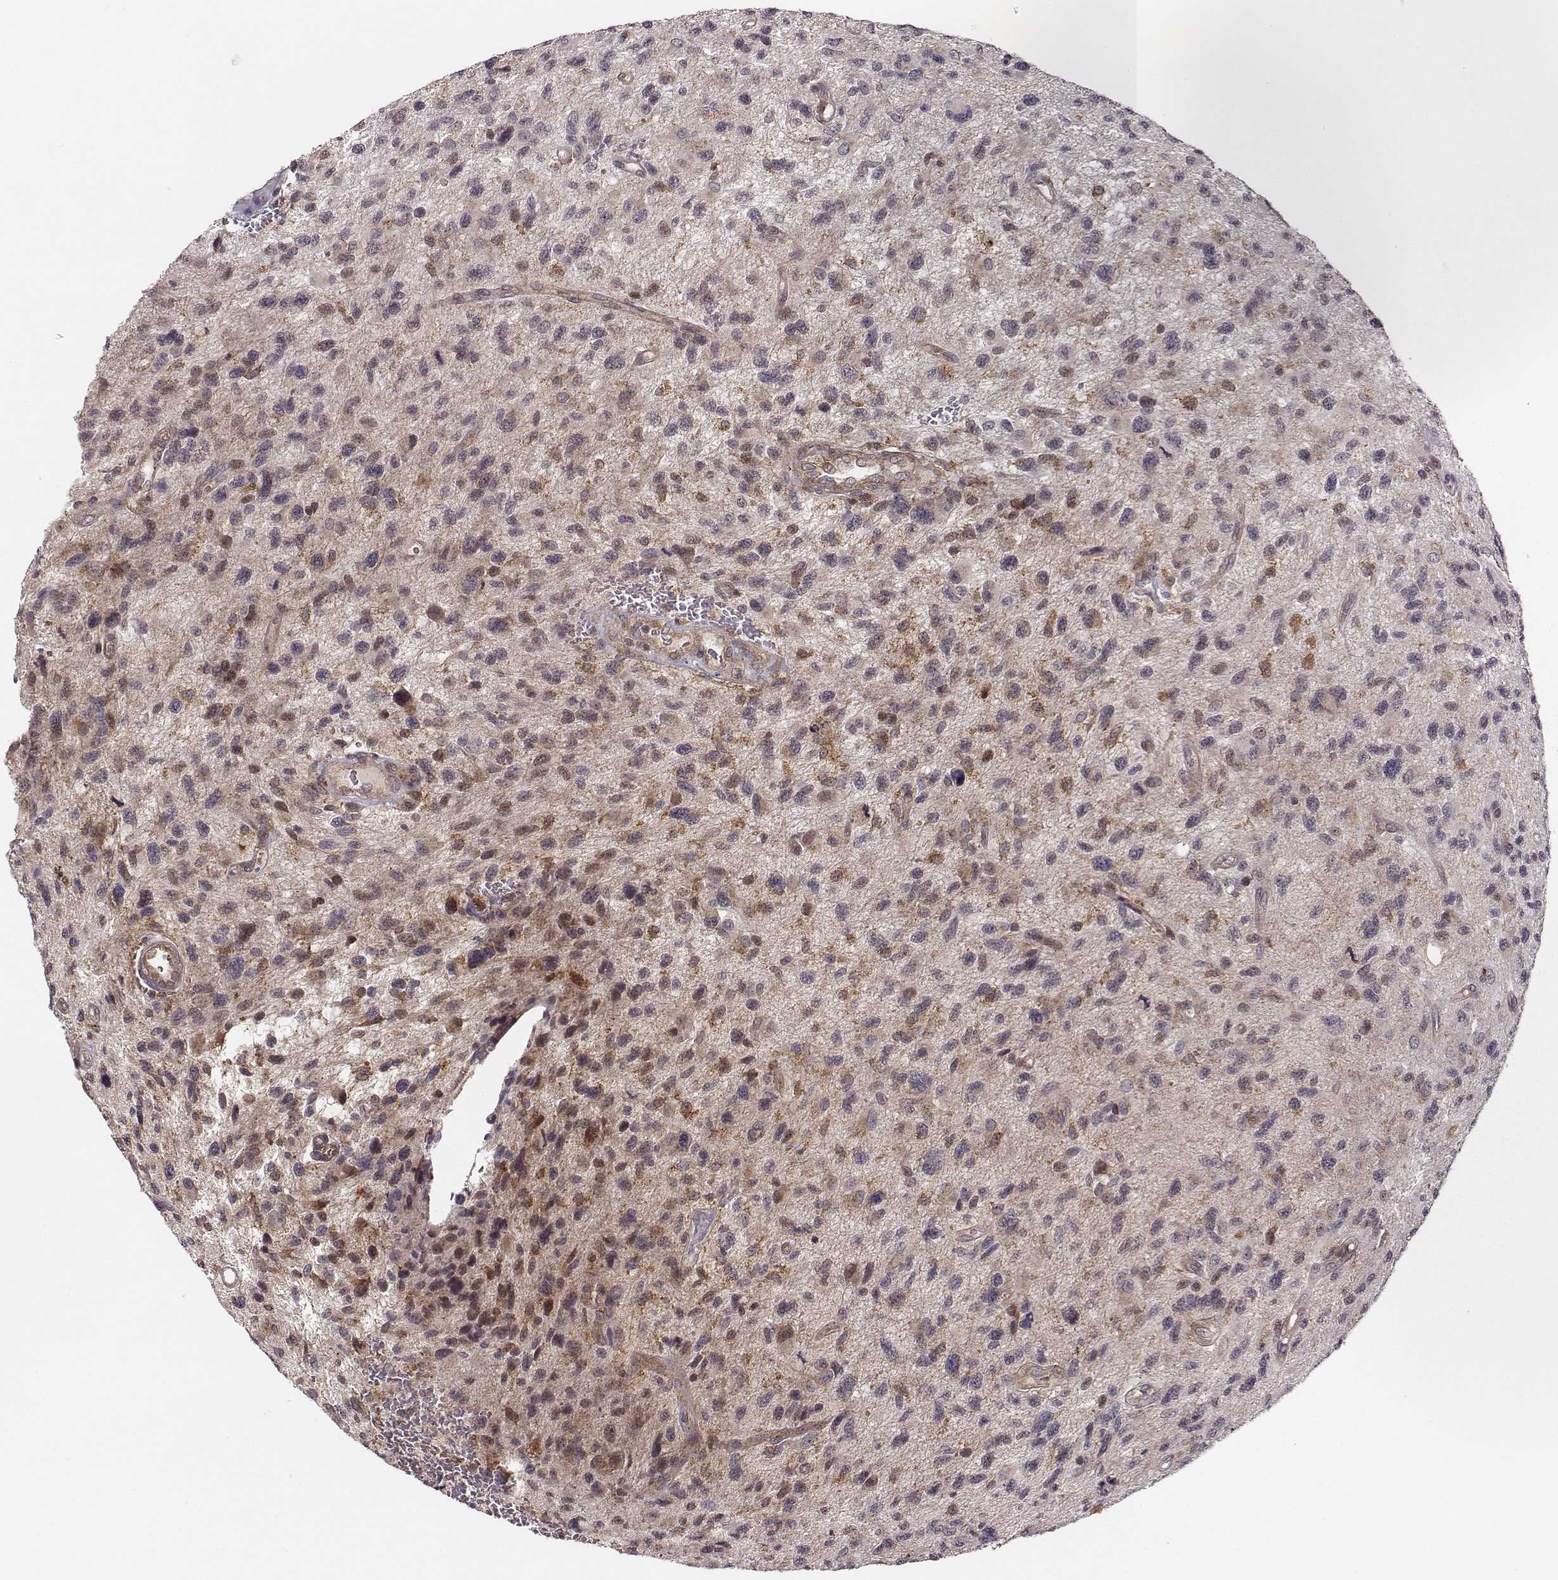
{"staining": {"intensity": "weak", "quantity": ">75%", "location": "cytoplasmic/membranous"}, "tissue": "glioma", "cell_type": "Tumor cells", "image_type": "cancer", "snomed": [{"axis": "morphology", "description": "Glioma, malignant, NOS"}, {"axis": "morphology", "description": "Glioma, malignant, High grade"}, {"axis": "topography", "description": "Brain"}], "caption": "High-power microscopy captured an immunohistochemistry (IHC) image of glioma, revealing weak cytoplasmic/membranous expression in approximately >75% of tumor cells.", "gene": "VPS26A", "patient": {"sex": "female", "age": 71}}